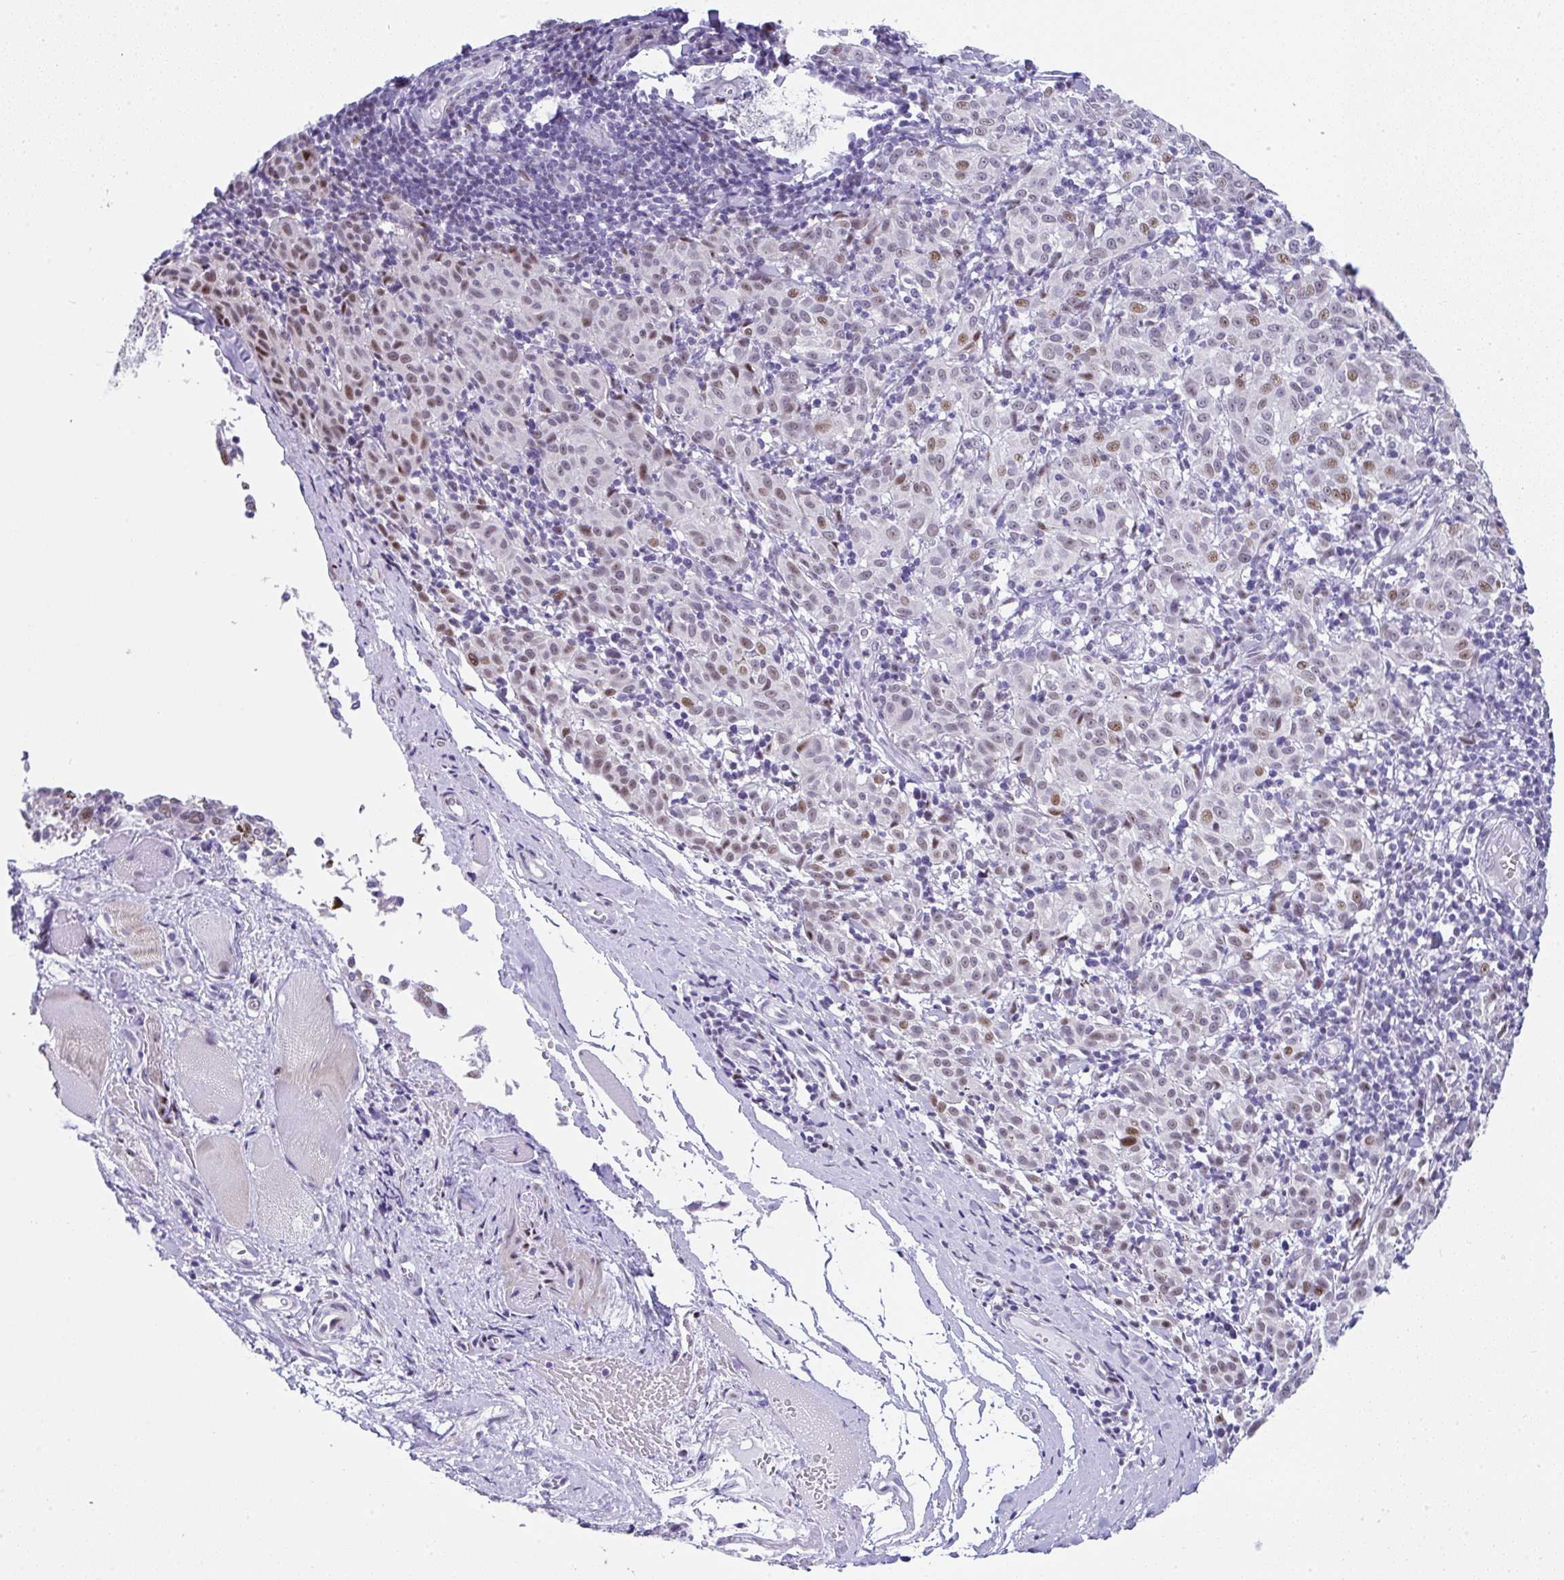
{"staining": {"intensity": "moderate", "quantity": "25%-75%", "location": "nuclear"}, "tissue": "melanoma", "cell_type": "Tumor cells", "image_type": "cancer", "snomed": [{"axis": "morphology", "description": "Malignant melanoma, NOS"}, {"axis": "topography", "description": "Skin"}], "caption": "Protein staining of melanoma tissue displays moderate nuclear expression in about 25%-75% of tumor cells.", "gene": "NR1D2", "patient": {"sex": "female", "age": 72}}